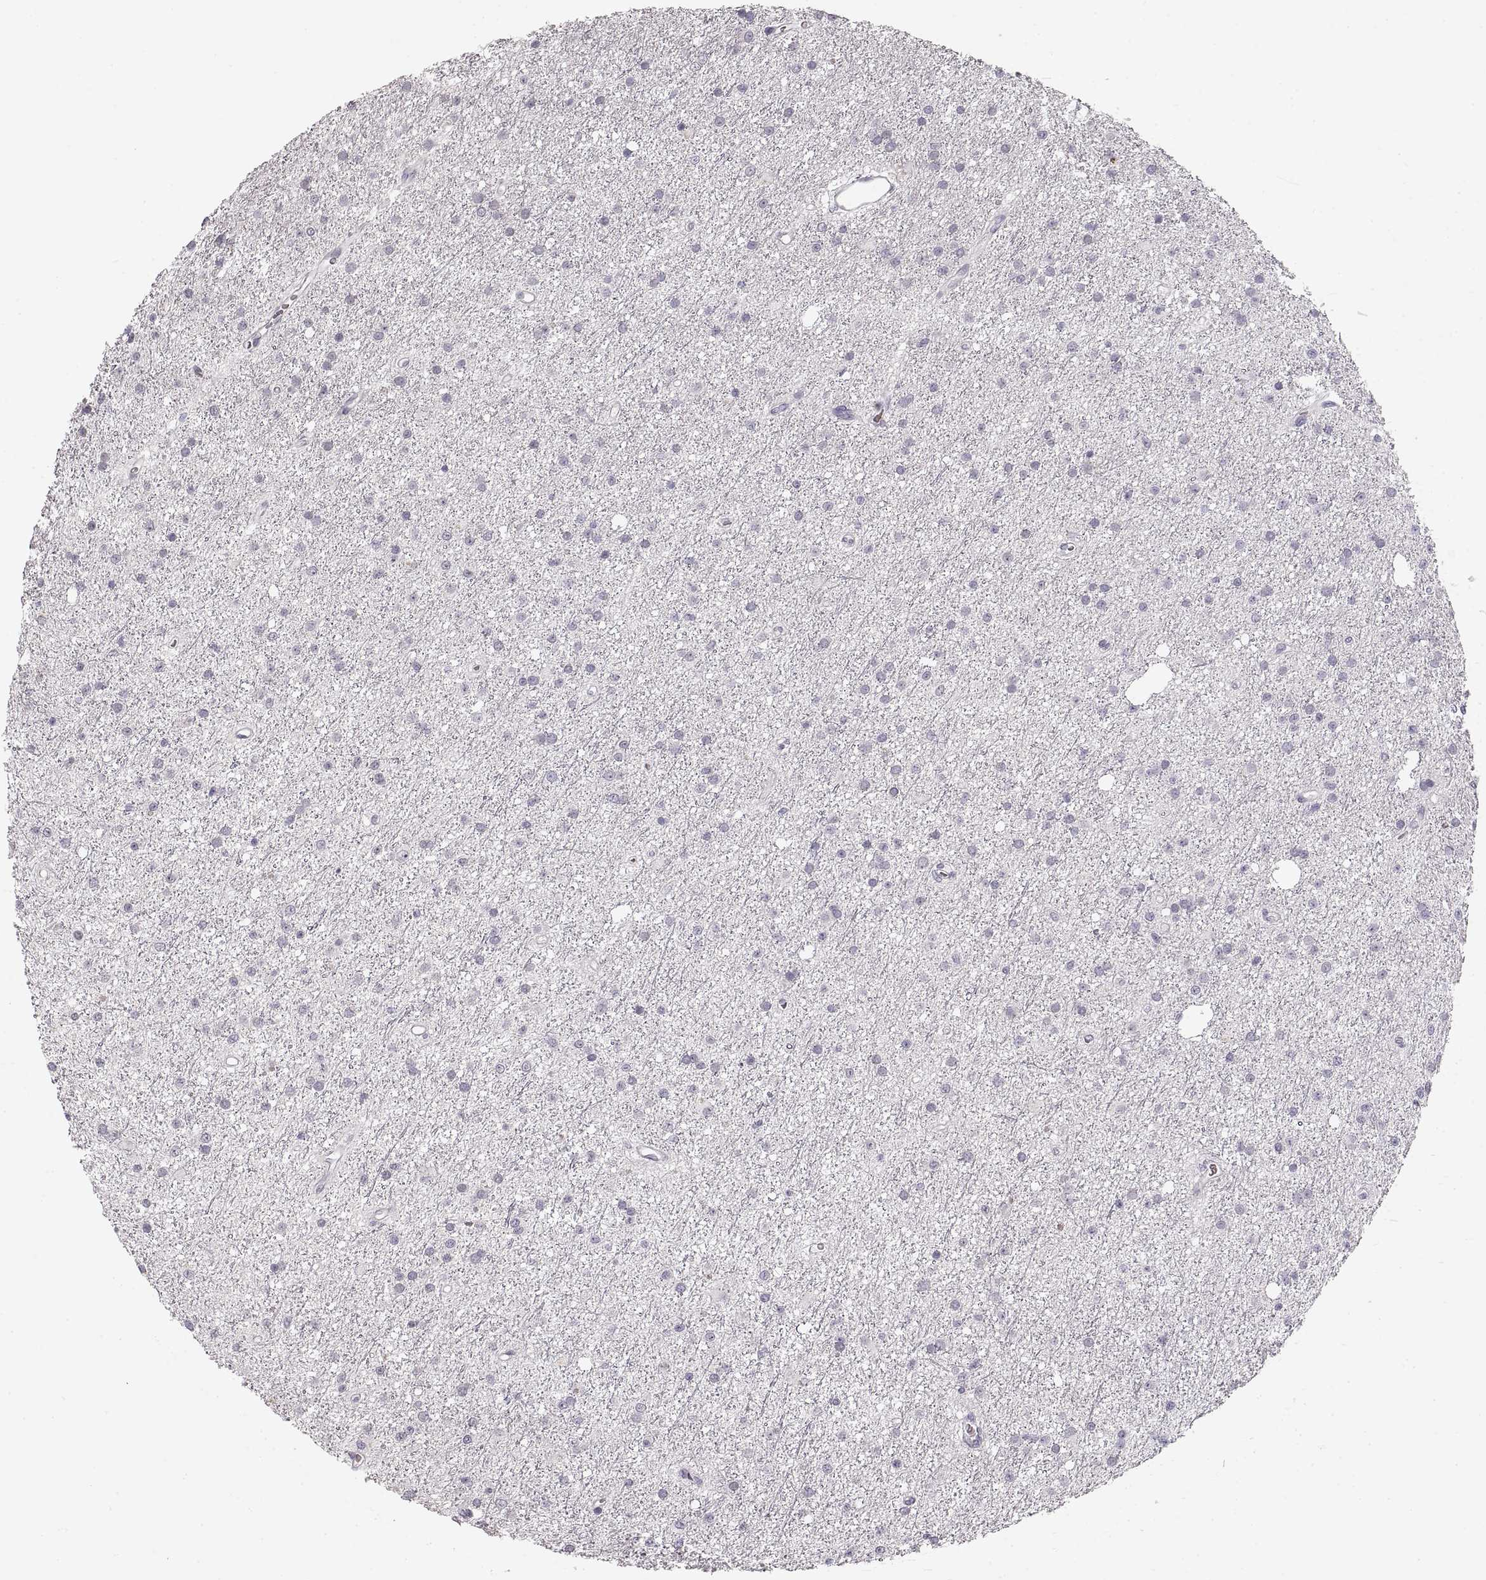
{"staining": {"intensity": "negative", "quantity": "none", "location": "none"}, "tissue": "glioma", "cell_type": "Tumor cells", "image_type": "cancer", "snomed": [{"axis": "morphology", "description": "Glioma, malignant, Low grade"}, {"axis": "topography", "description": "Brain"}], "caption": "DAB (3,3'-diaminobenzidine) immunohistochemical staining of human glioma displays no significant staining in tumor cells. The staining is performed using DAB (3,3'-diaminobenzidine) brown chromogen with nuclei counter-stained in using hematoxylin.", "gene": "PCSK2", "patient": {"sex": "male", "age": 27}}